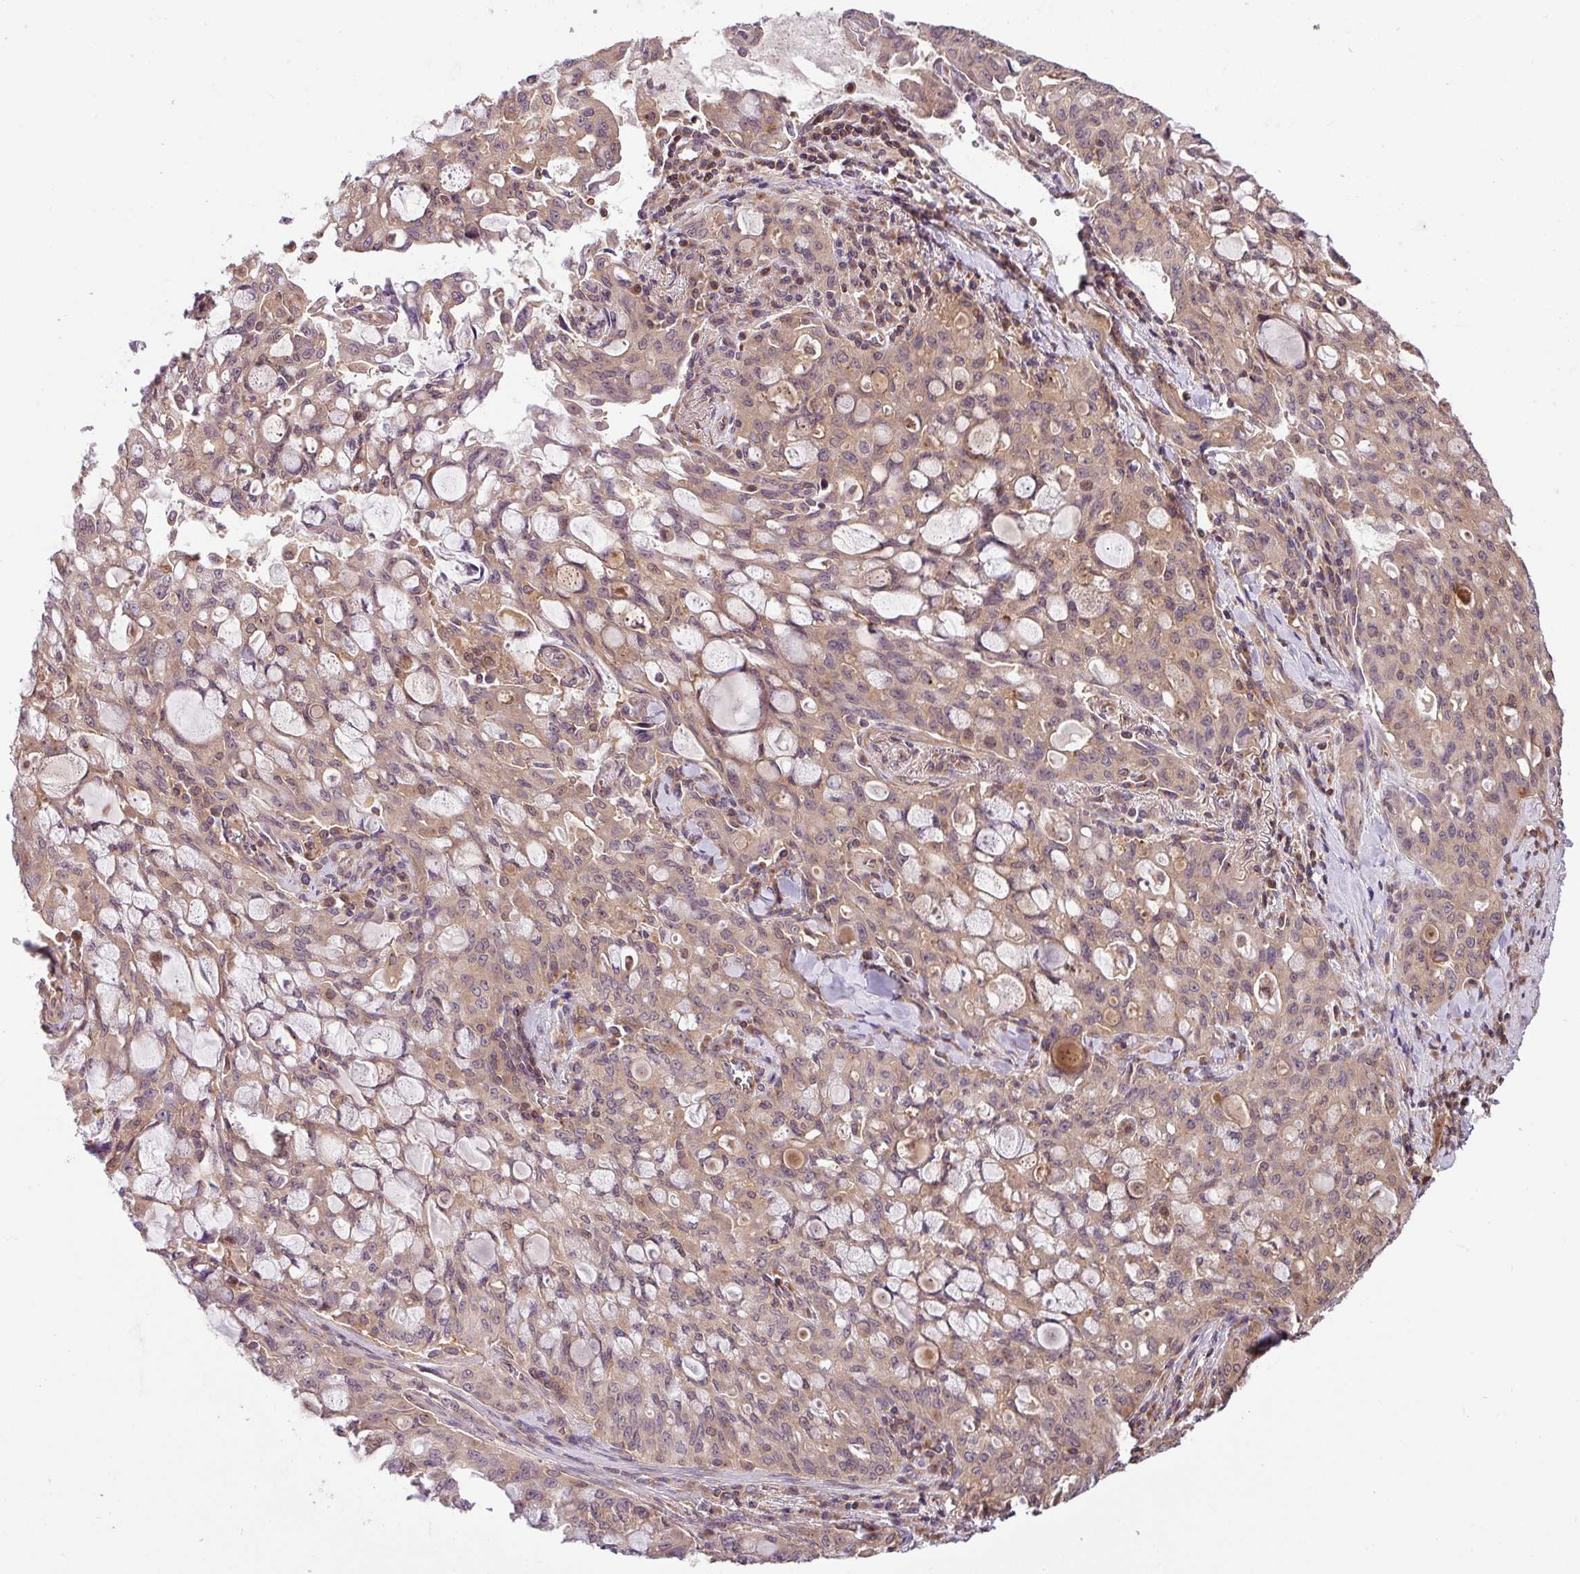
{"staining": {"intensity": "weak", "quantity": "<25%", "location": "cytoplasmic/membranous"}, "tissue": "lung cancer", "cell_type": "Tumor cells", "image_type": "cancer", "snomed": [{"axis": "morphology", "description": "Adenocarcinoma, NOS"}, {"axis": "topography", "description": "Lung"}], "caption": "The IHC micrograph has no significant expression in tumor cells of lung cancer (adenocarcinoma) tissue.", "gene": "SHB", "patient": {"sex": "female", "age": 44}}